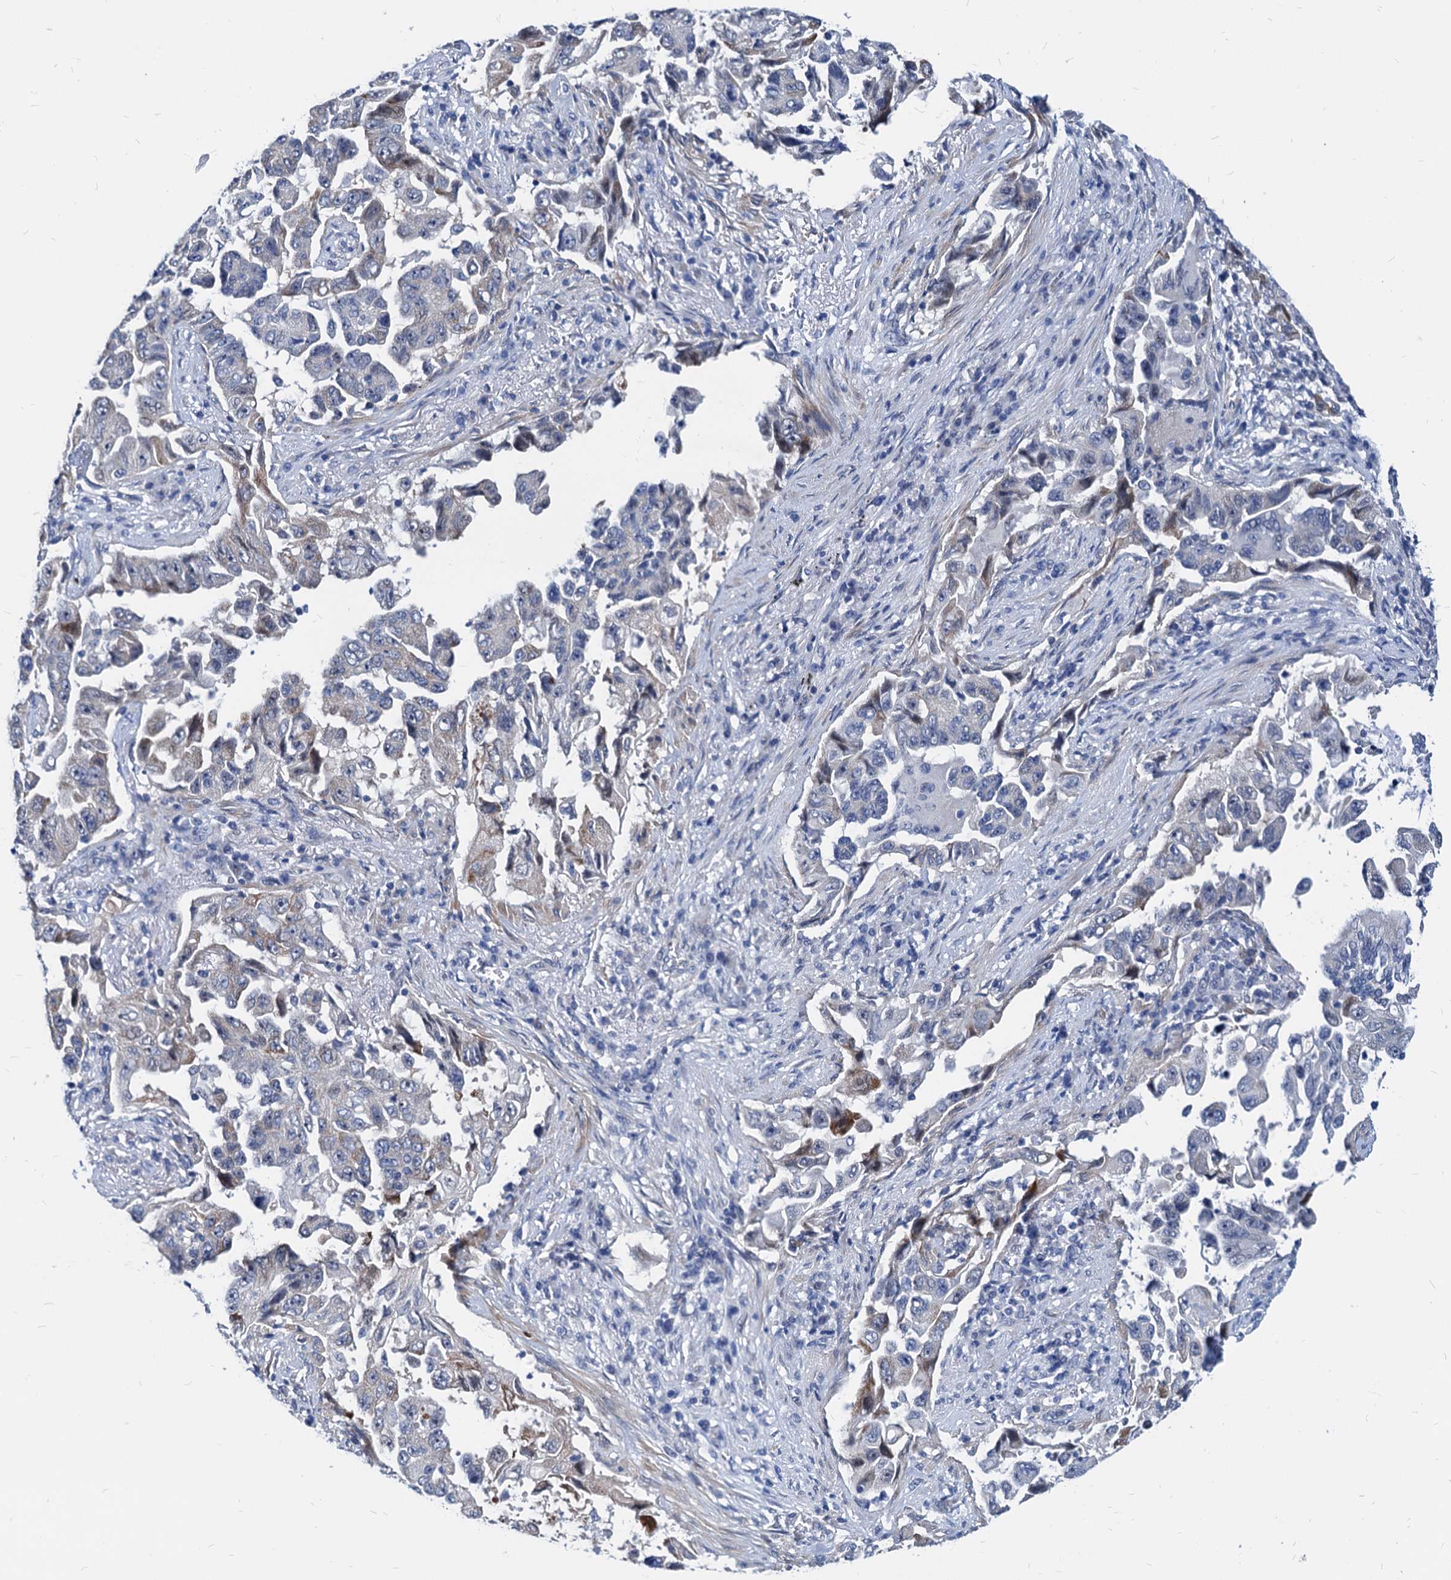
{"staining": {"intensity": "negative", "quantity": "none", "location": "none"}, "tissue": "lung cancer", "cell_type": "Tumor cells", "image_type": "cancer", "snomed": [{"axis": "morphology", "description": "Adenocarcinoma, NOS"}, {"axis": "topography", "description": "Lung"}], "caption": "Micrograph shows no protein expression in tumor cells of adenocarcinoma (lung) tissue. Nuclei are stained in blue.", "gene": "HSF2", "patient": {"sex": "female", "age": 51}}